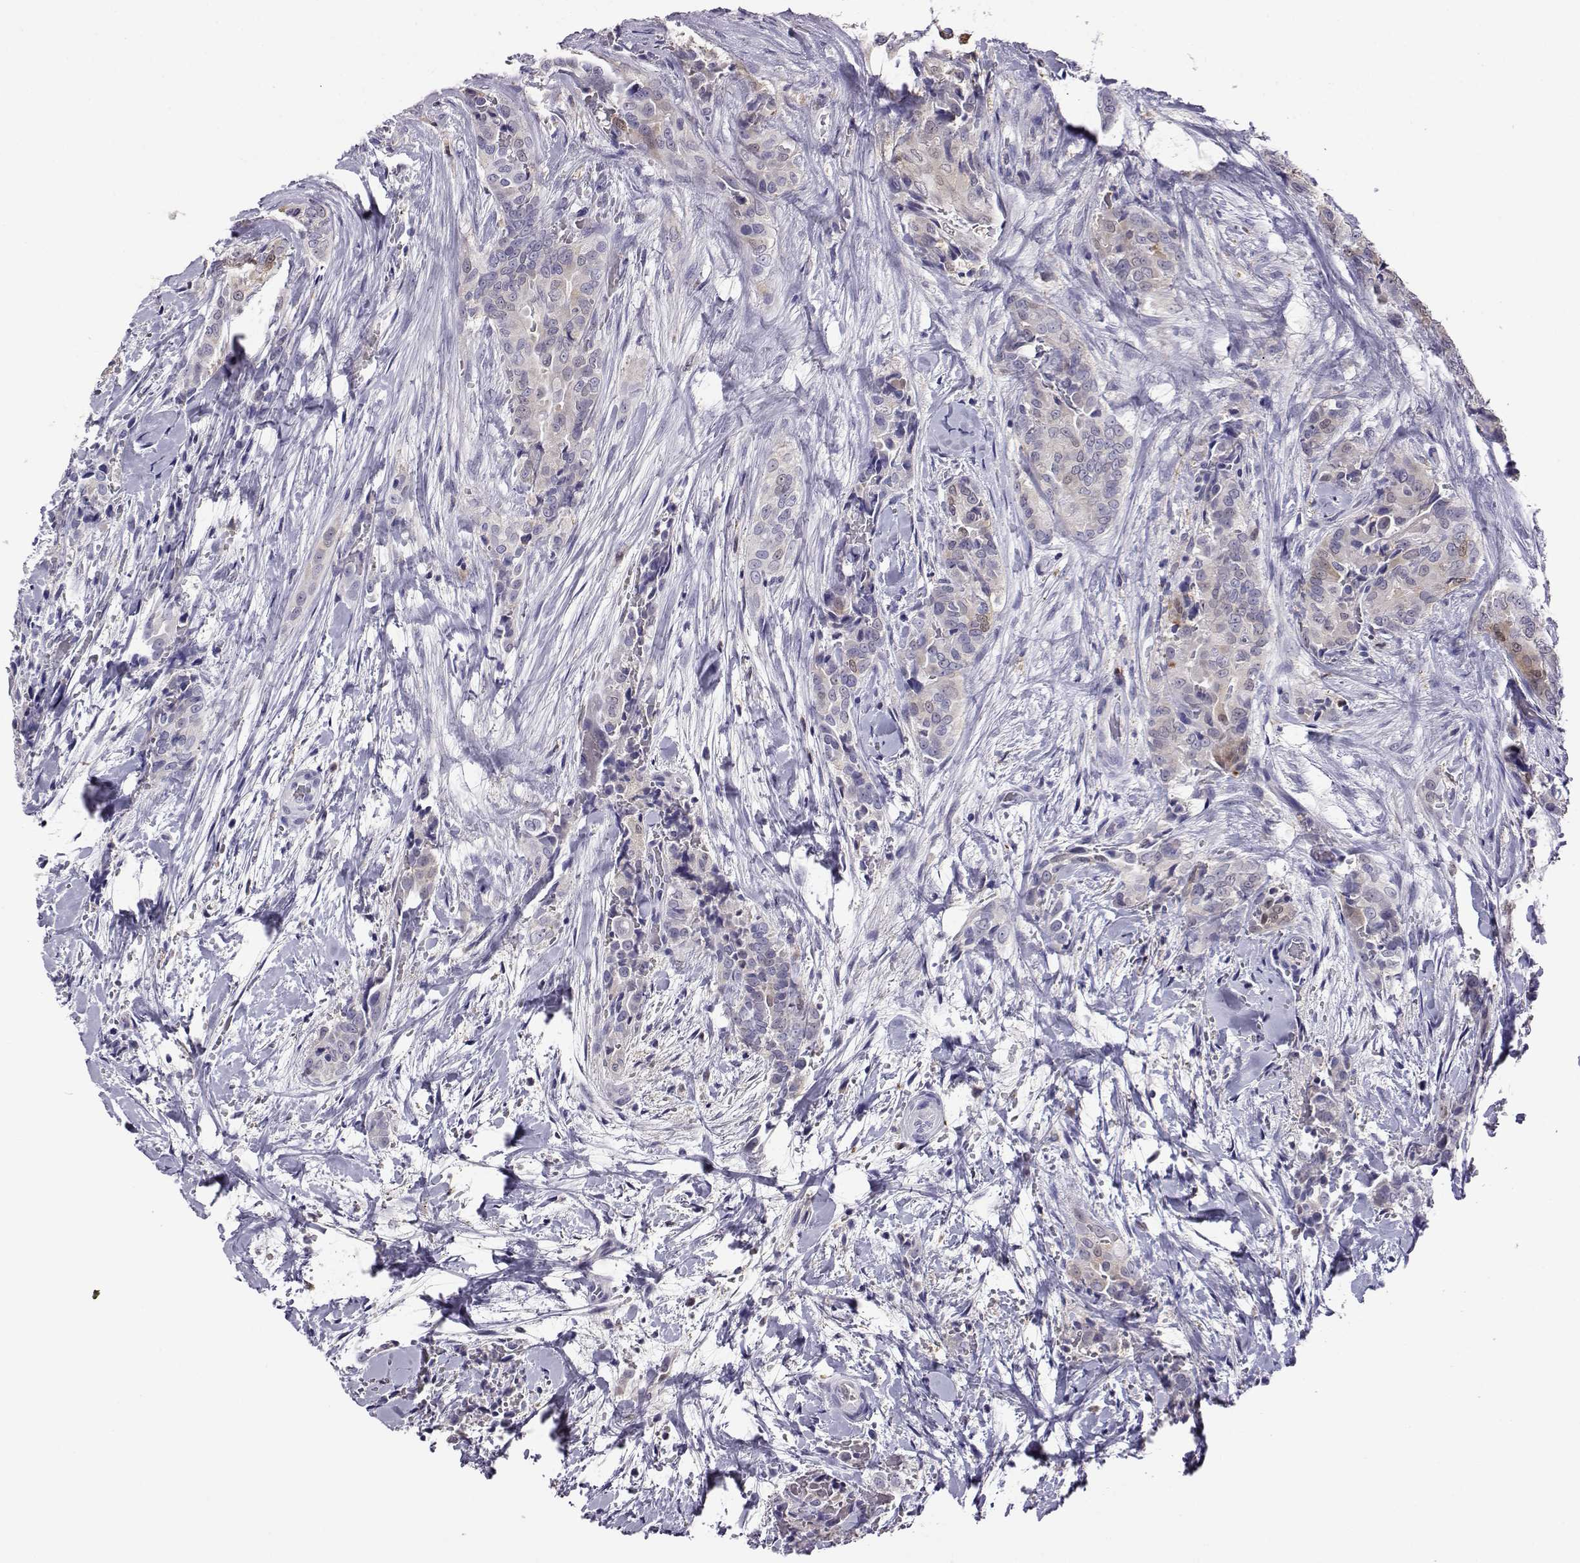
{"staining": {"intensity": "negative", "quantity": "none", "location": "none"}, "tissue": "thyroid cancer", "cell_type": "Tumor cells", "image_type": "cancer", "snomed": [{"axis": "morphology", "description": "Papillary adenocarcinoma, NOS"}, {"axis": "topography", "description": "Thyroid gland"}], "caption": "Immunohistochemical staining of thyroid cancer exhibits no significant positivity in tumor cells.", "gene": "AKR1B1", "patient": {"sex": "male", "age": 61}}